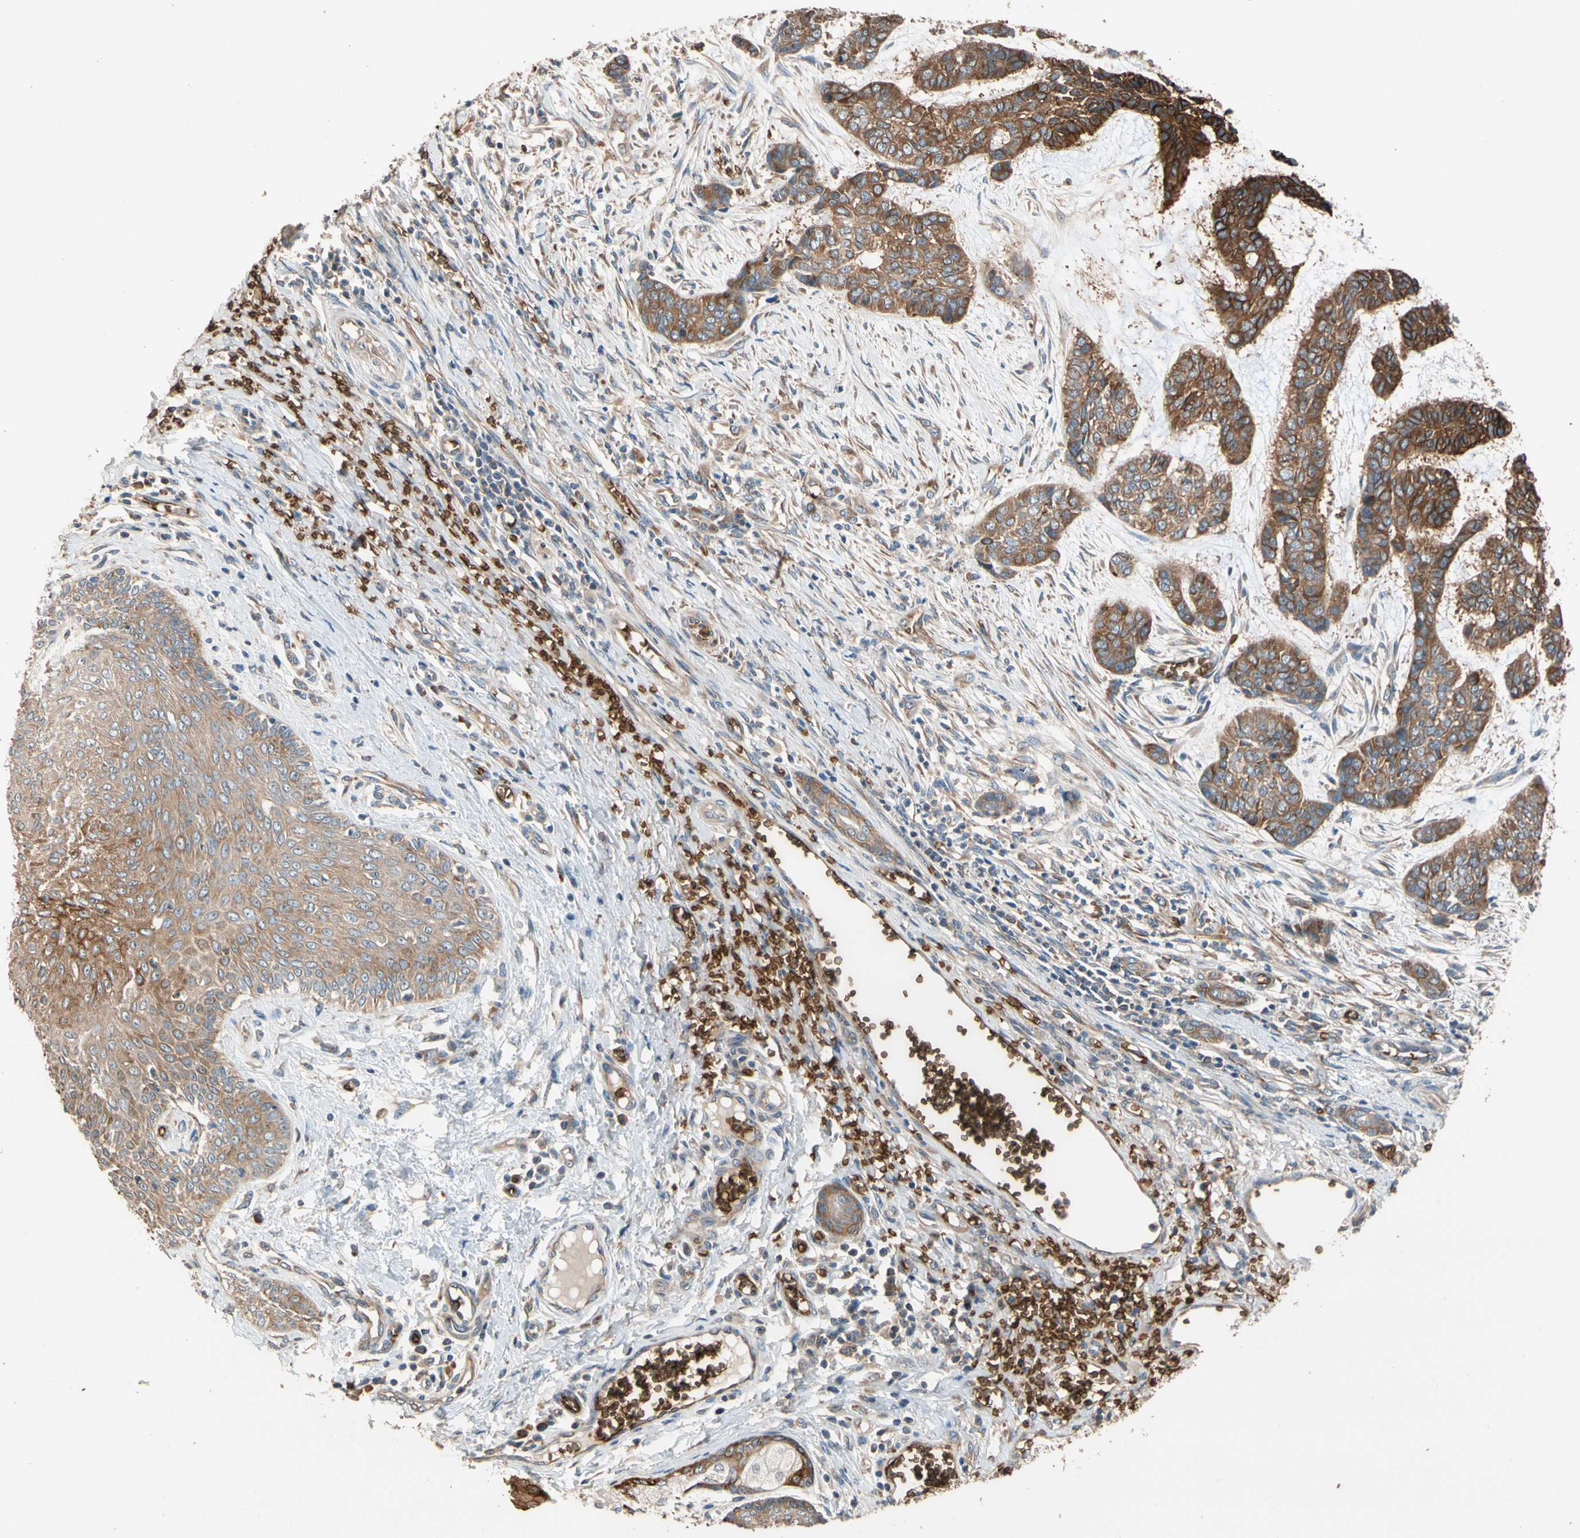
{"staining": {"intensity": "strong", "quantity": ">75%", "location": "cytoplasmic/membranous"}, "tissue": "skin cancer", "cell_type": "Tumor cells", "image_type": "cancer", "snomed": [{"axis": "morphology", "description": "Basal cell carcinoma"}, {"axis": "topography", "description": "Skin"}], "caption": "Immunohistochemistry micrograph of skin cancer (basal cell carcinoma) stained for a protein (brown), which demonstrates high levels of strong cytoplasmic/membranous expression in approximately >75% of tumor cells.", "gene": "RIOK2", "patient": {"sex": "female", "age": 64}}